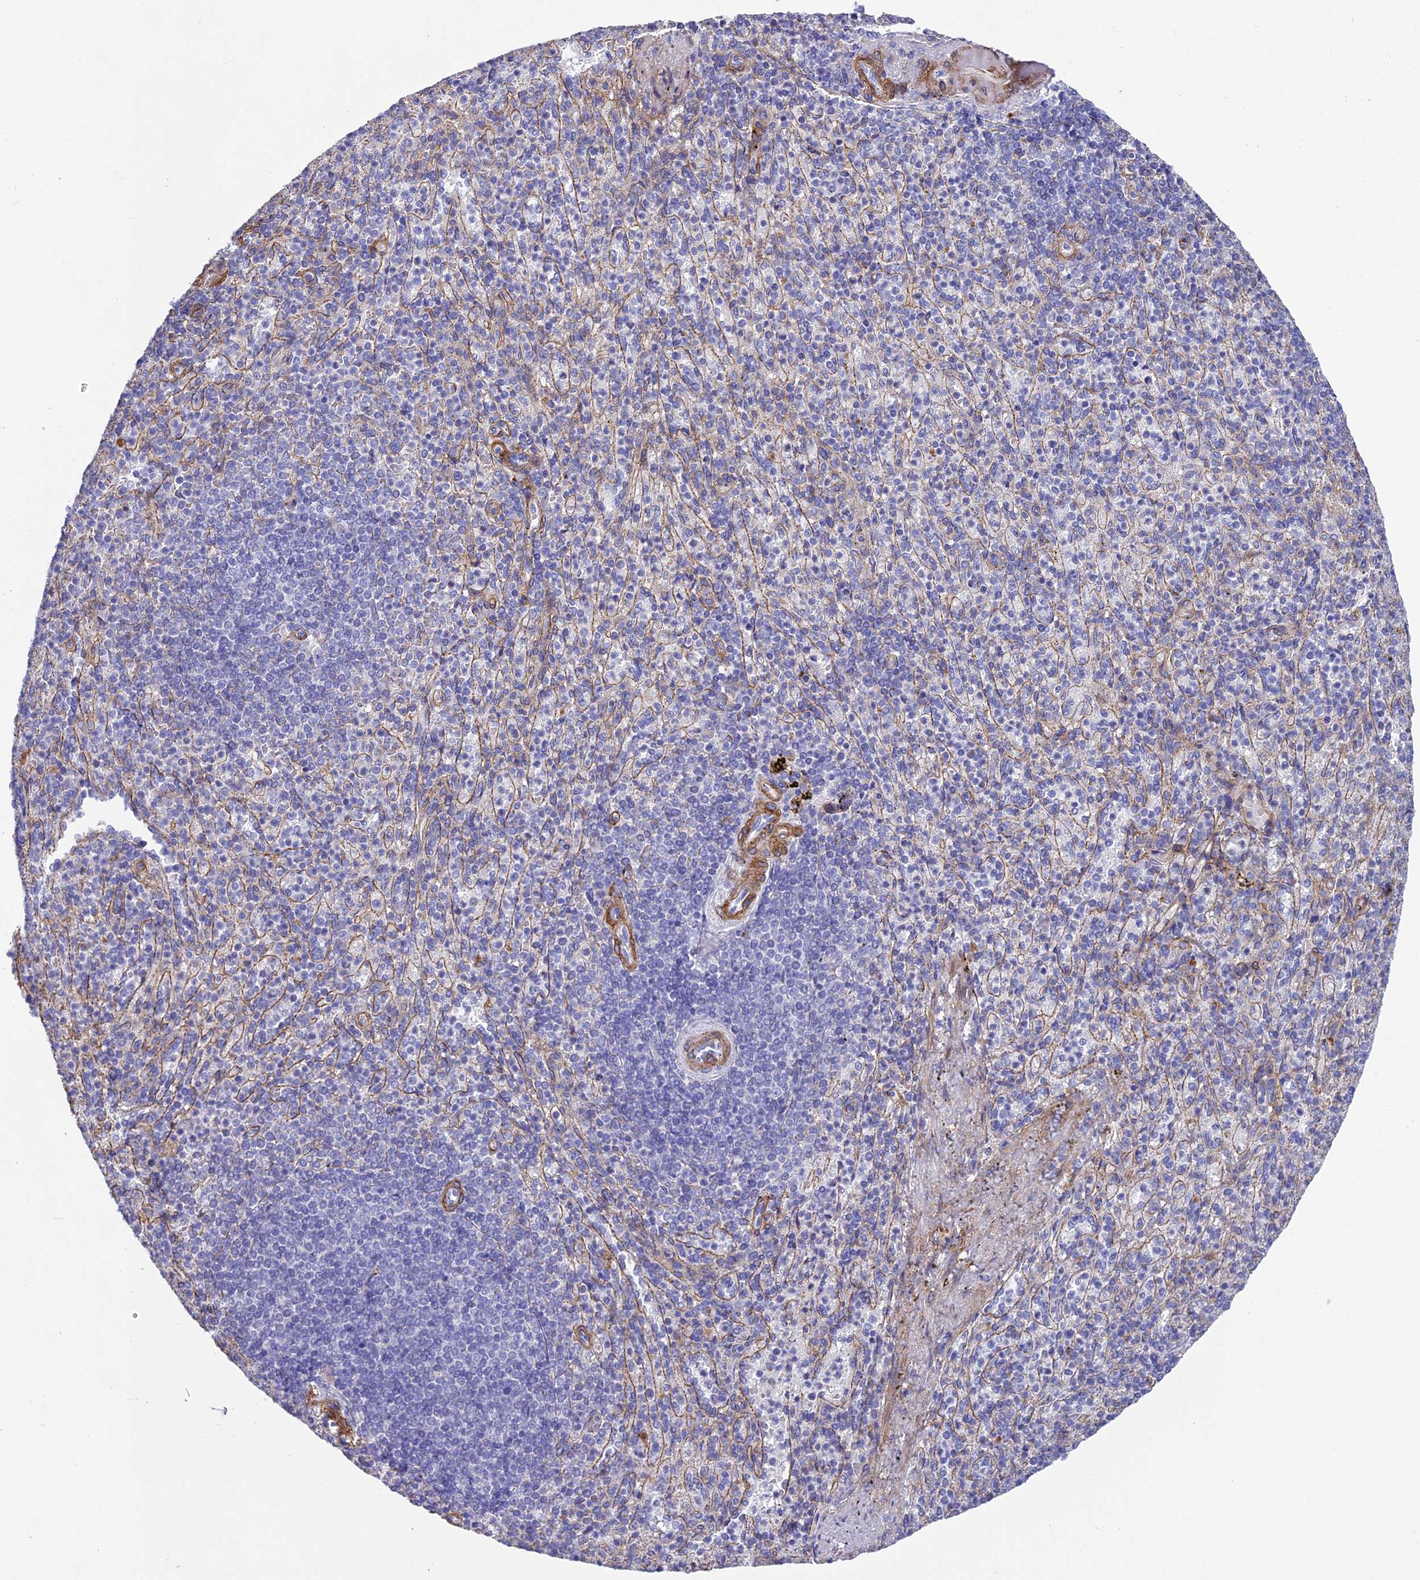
{"staining": {"intensity": "negative", "quantity": "none", "location": "none"}, "tissue": "spleen", "cell_type": "Cells in red pulp", "image_type": "normal", "snomed": [{"axis": "morphology", "description": "Normal tissue, NOS"}, {"axis": "topography", "description": "Spleen"}], "caption": "A high-resolution micrograph shows IHC staining of unremarkable spleen, which demonstrates no significant expression in cells in red pulp.", "gene": "TNS1", "patient": {"sex": "female", "age": 74}}